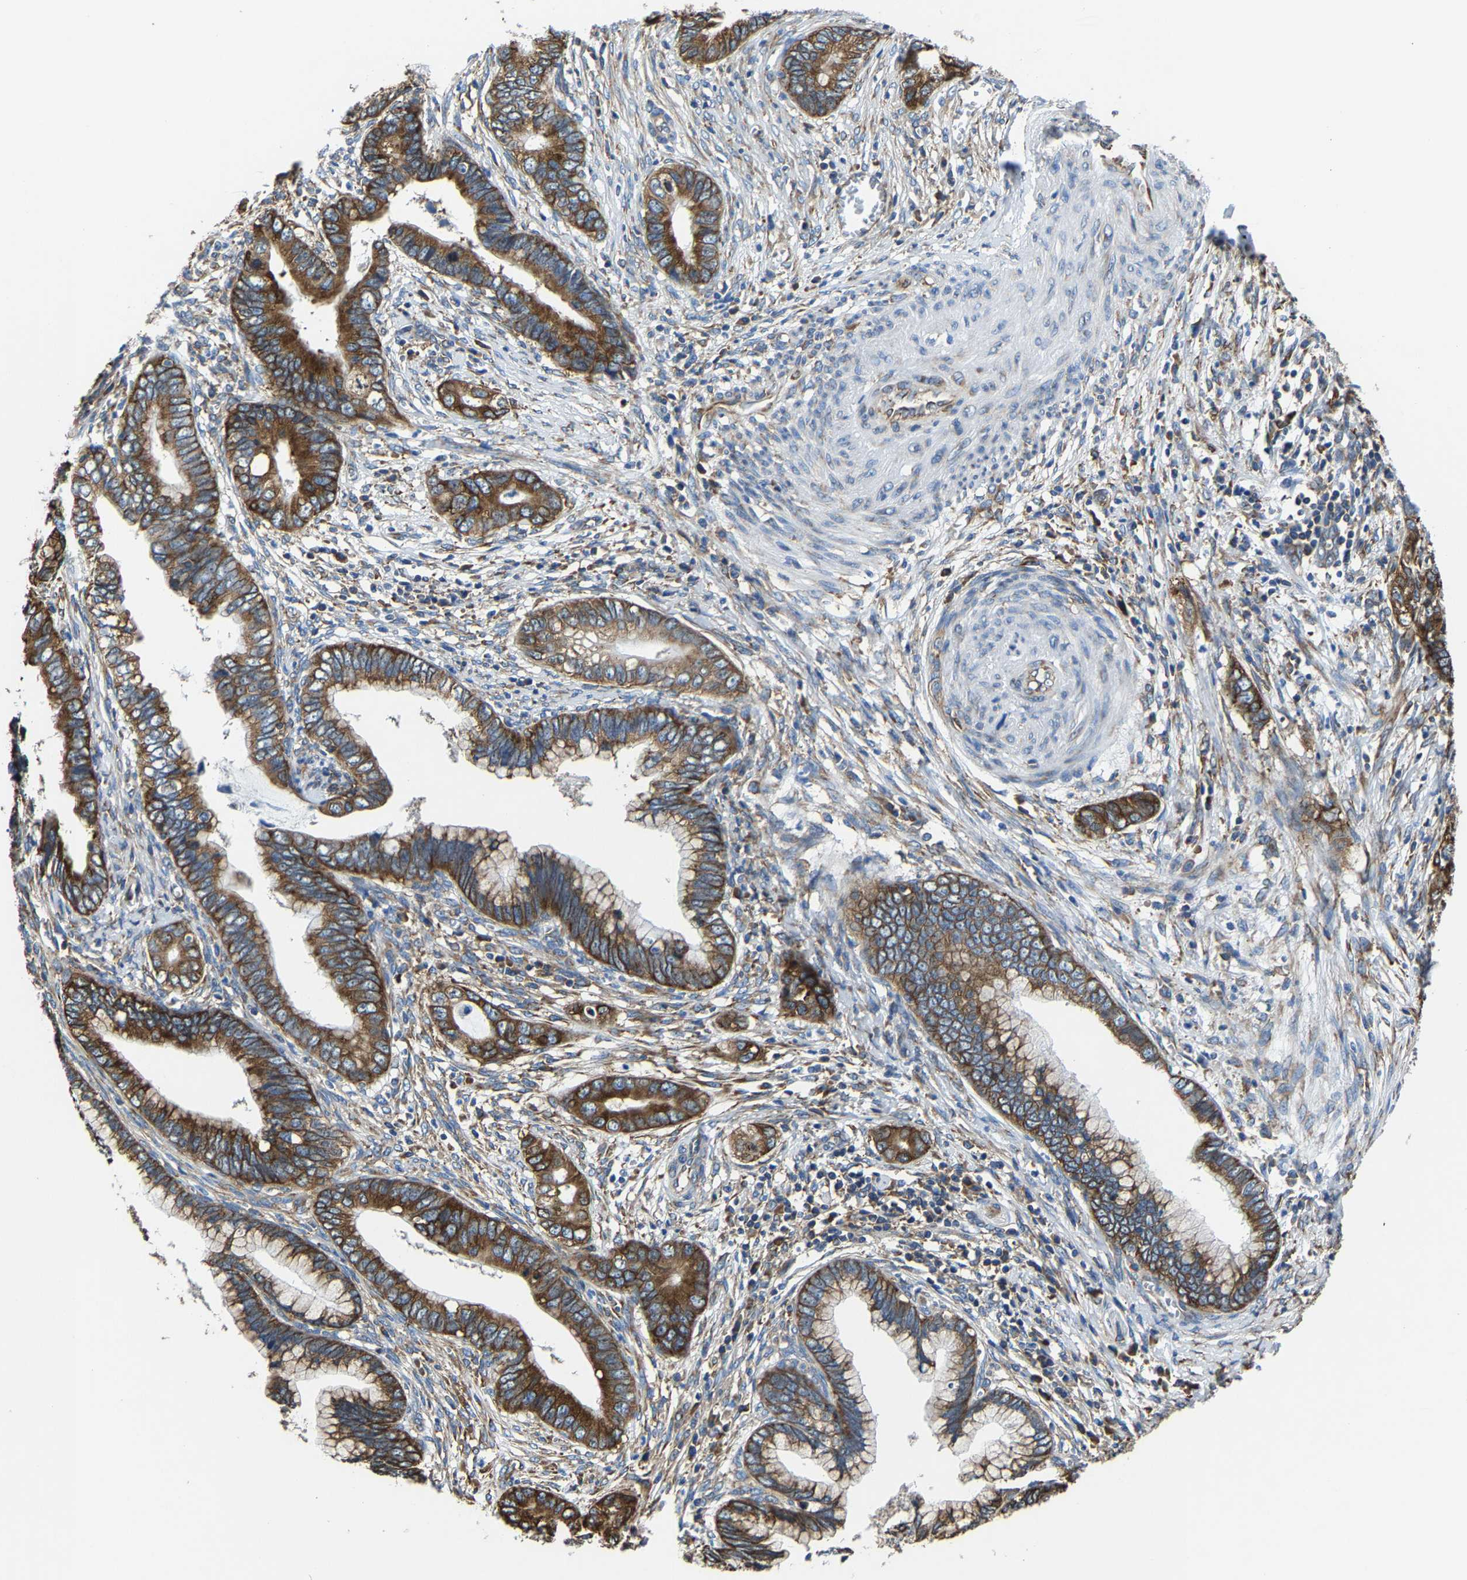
{"staining": {"intensity": "strong", "quantity": ">75%", "location": "cytoplasmic/membranous"}, "tissue": "cervical cancer", "cell_type": "Tumor cells", "image_type": "cancer", "snomed": [{"axis": "morphology", "description": "Adenocarcinoma, NOS"}, {"axis": "topography", "description": "Cervix"}], "caption": "Tumor cells display strong cytoplasmic/membranous staining in approximately >75% of cells in adenocarcinoma (cervical).", "gene": "G3BP2", "patient": {"sex": "female", "age": 44}}